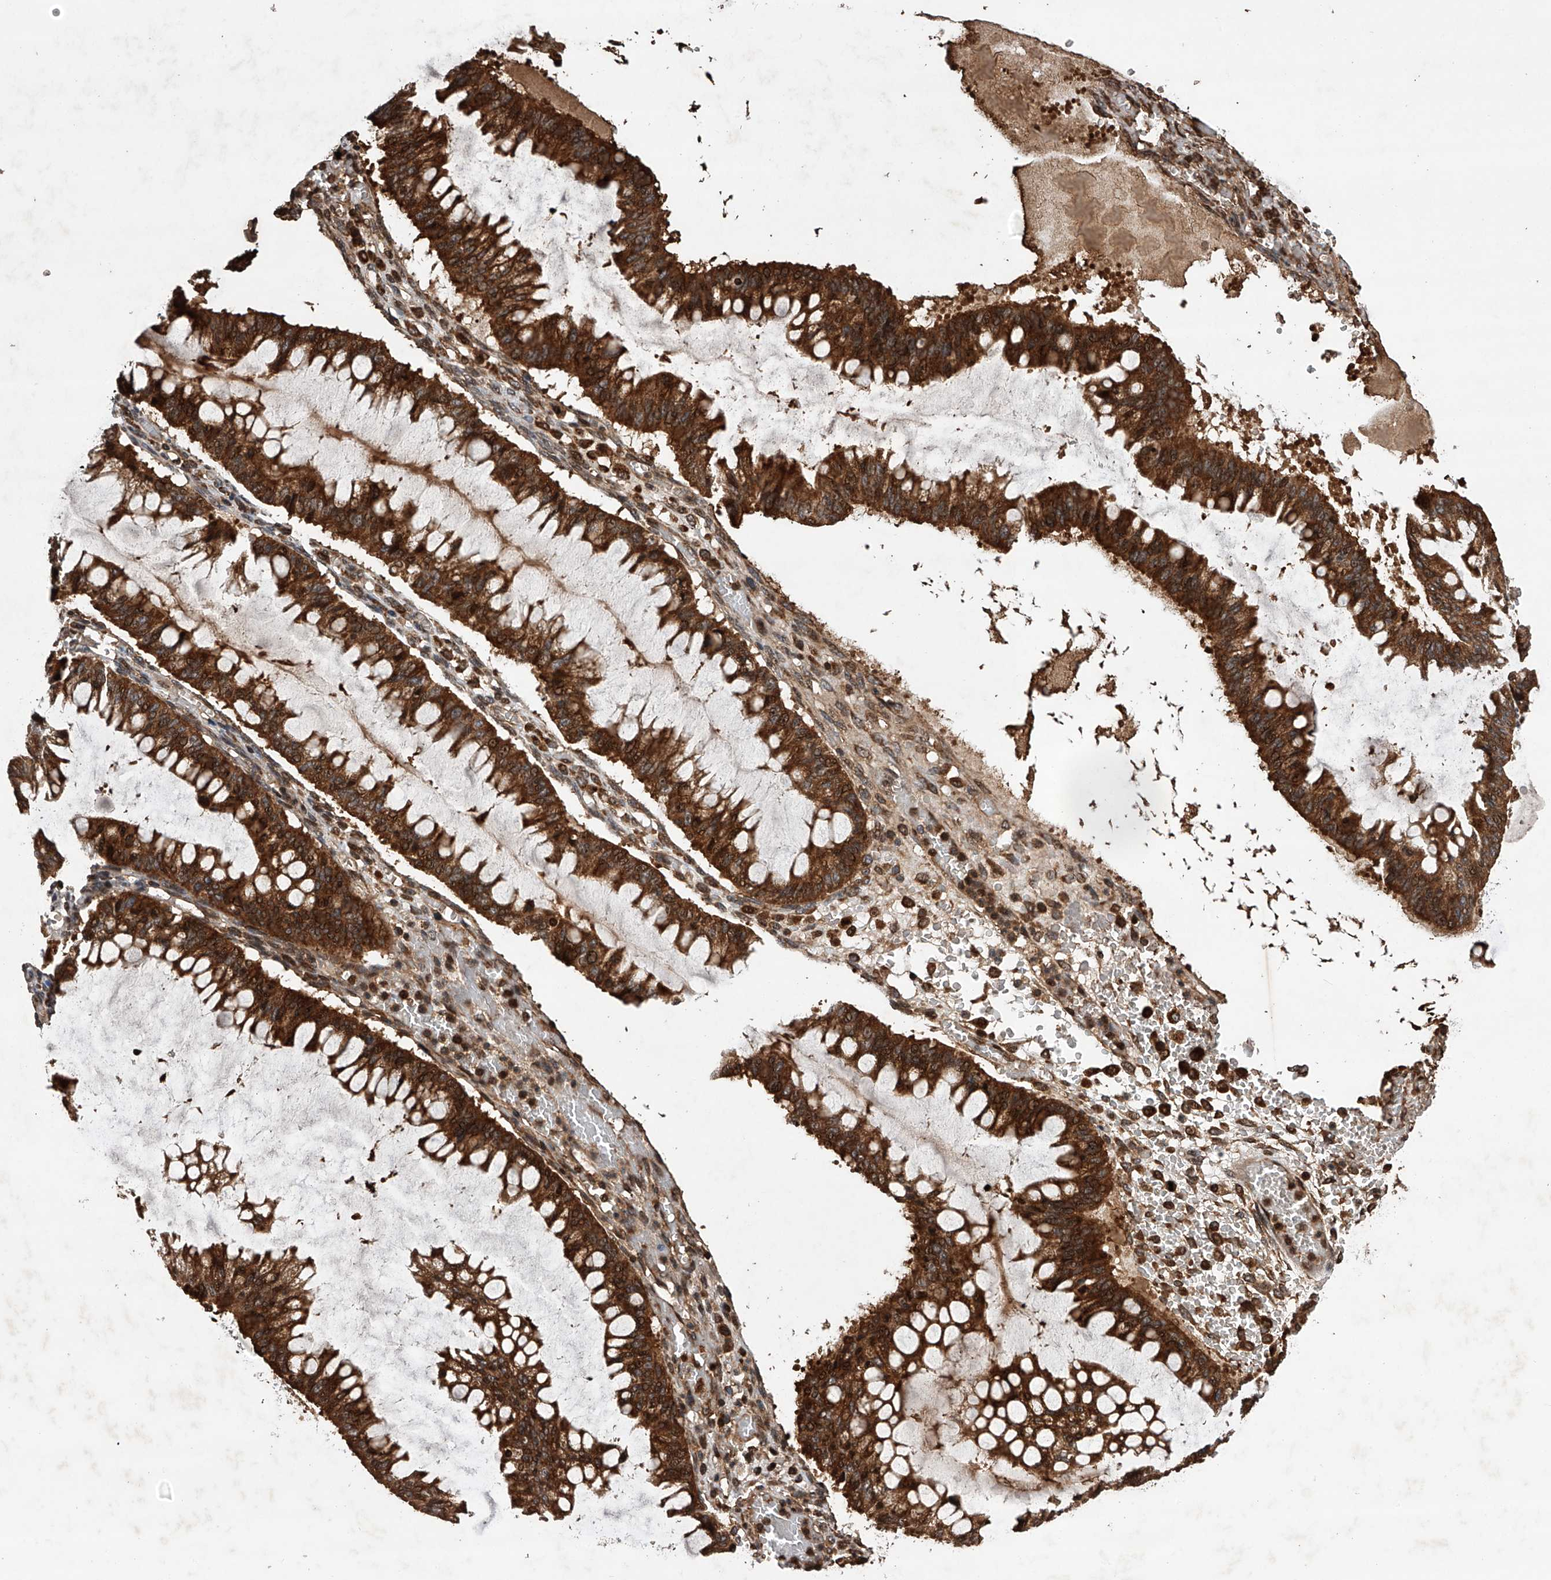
{"staining": {"intensity": "strong", "quantity": ">75%", "location": "cytoplasmic/membranous"}, "tissue": "ovarian cancer", "cell_type": "Tumor cells", "image_type": "cancer", "snomed": [{"axis": "morphology", "description": "Cystadenocarcinoma, mucinous, NOS"}, {"axis": "topography", "description": "Ovary"}], "caption": "A histopathology image of ovarian mucinous cystadenocarcinoma stained for a protein reveals strong cytoplasmic/membranous brown staining in tumor cells.", "gene": "MAP3K11", "patient": {"sex": "female", "age": 73}}